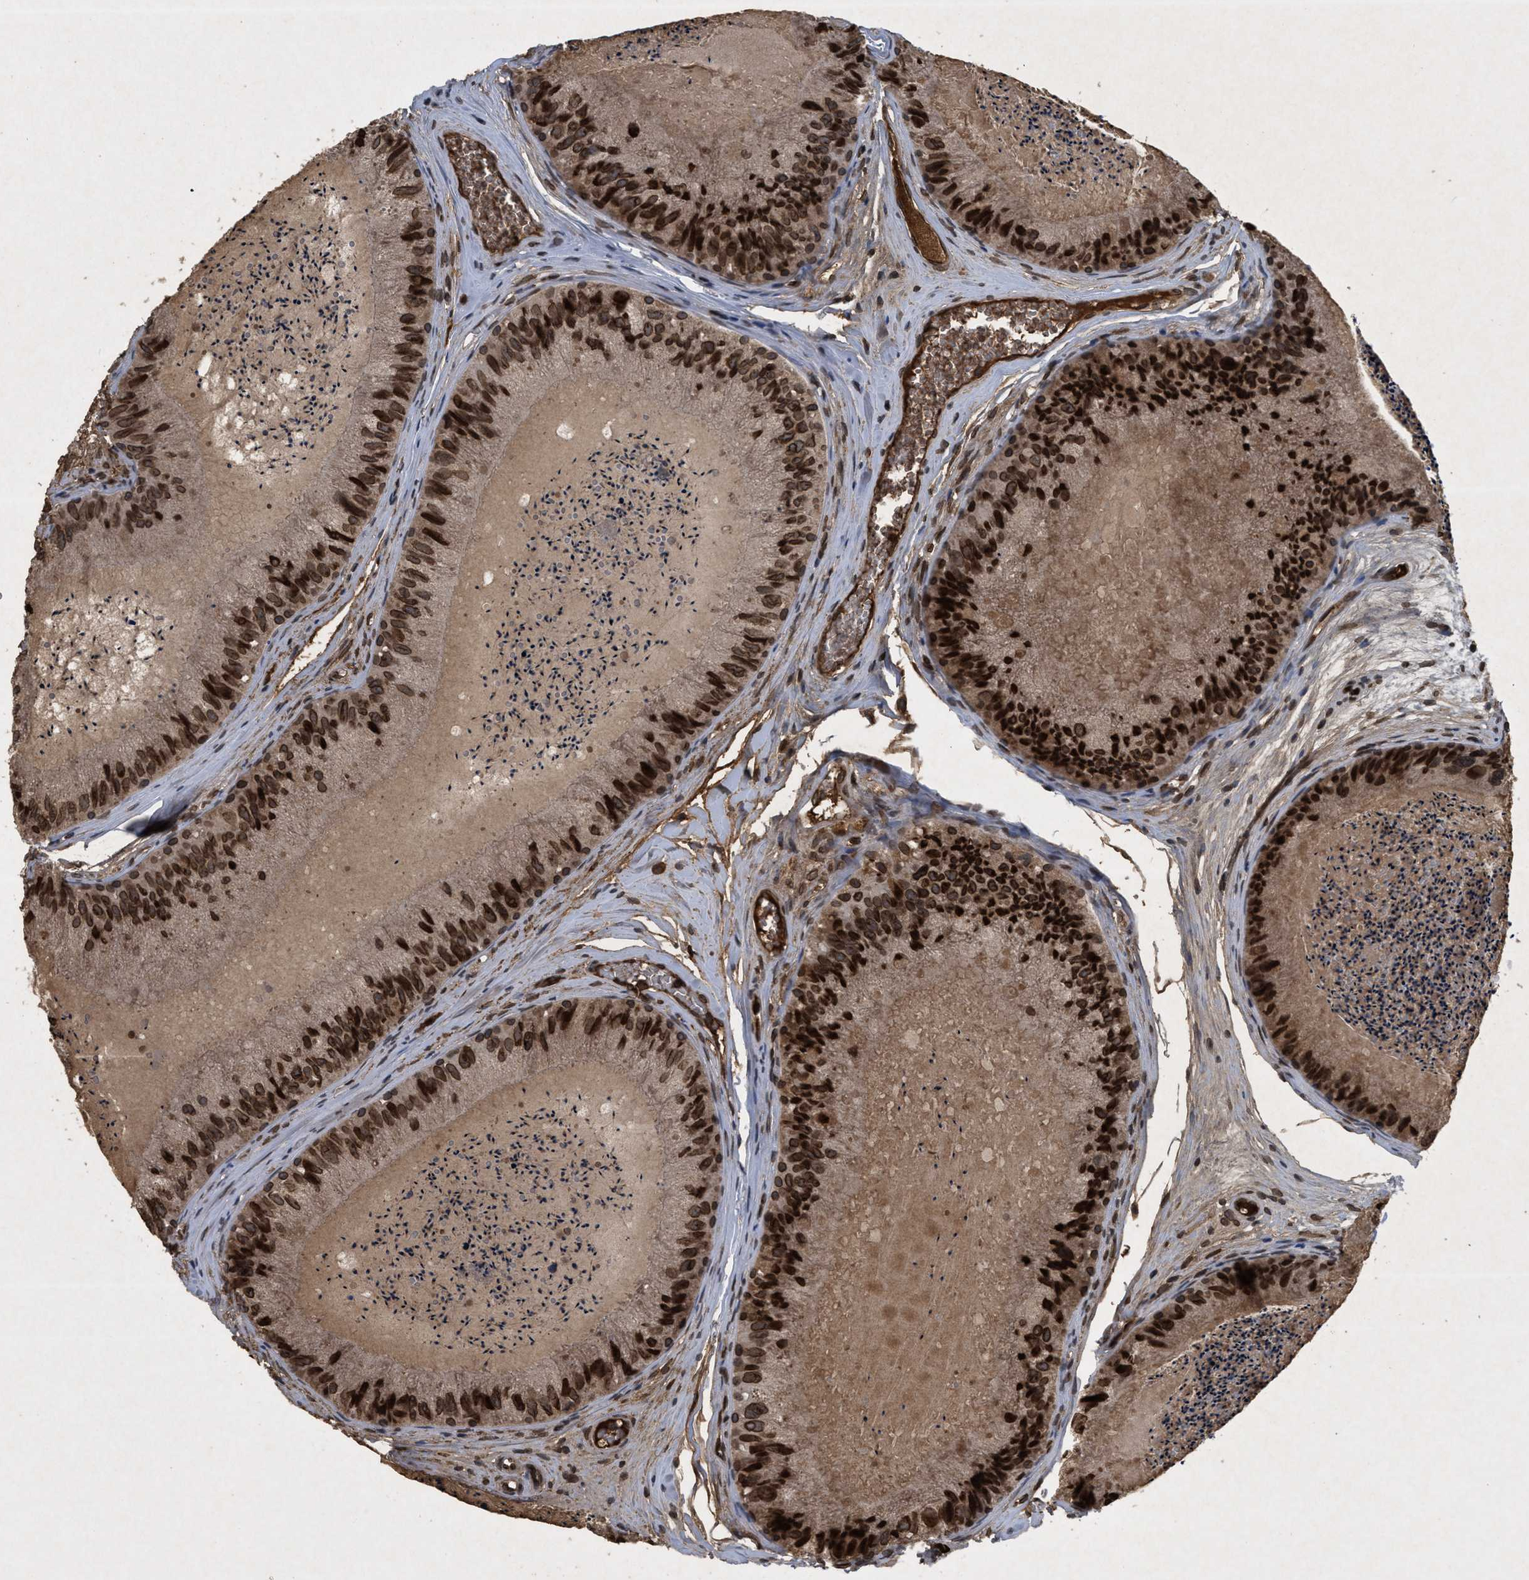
{"staining": {"intensity": "strong", "quantity": ">75%", "location": "cytoplasmic/membranous,nuclear"}, "tissue": "epididymis", "cell_type": "Glandular cells", "image_type": "normal", "snomed": [{"axis": "morphology", "description": "Normal tissue, NOS"}, {"axis": "topography", "description": "Epididymis"}], "caption": "A high amount of strong cytoplasmic/membranous,nuclear expression is present in approximately >75% of glandular cells in benign epididymis. (DAB (3,3'-diaminobenzidine) = brown stain, brightfield microscopy at high magnification).", "gene": "CRY1", "patient": {"sex": "male", "age": 31}}